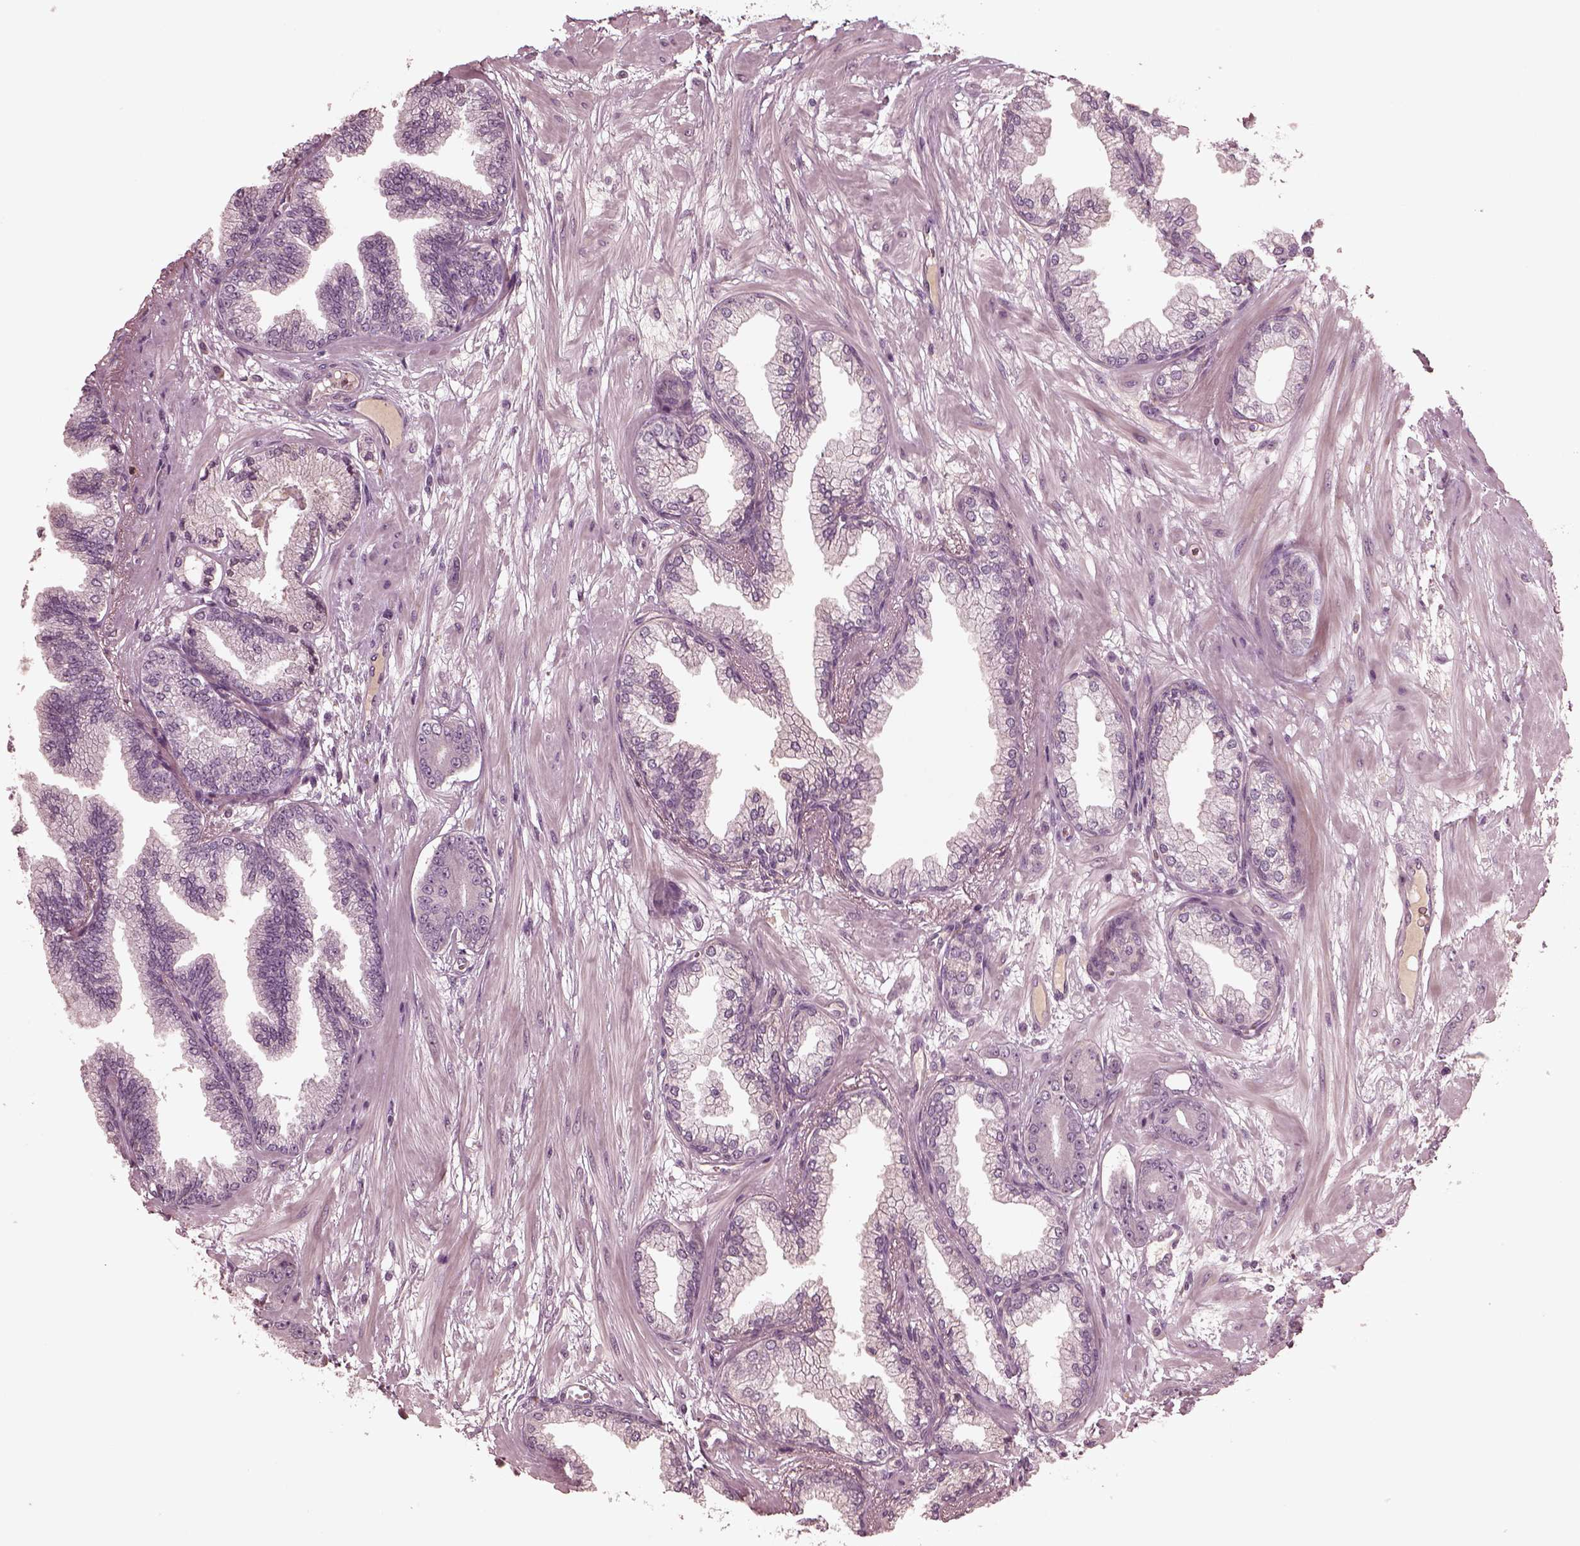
{"staining": {"intensity": "negative", "quantity": "none", "location": "none"}, "tissue": "prostate cancer", "cell_type": "Tumor cells", "image_type": "cancer", "snomed": [{"axis": "morphology", "description": "Adenocarcinoma, Low grade"}, {"axis": "topography", "description": "Prostate"}], "caption": "This is an immunohistochemistry (IHC) photomicrograph of adenocarcinoma (low-grade) (prostate). There is no staining in tumor cells.", "gene": "VWA5B1", "patient": {"sex": "male", "age": 64}}